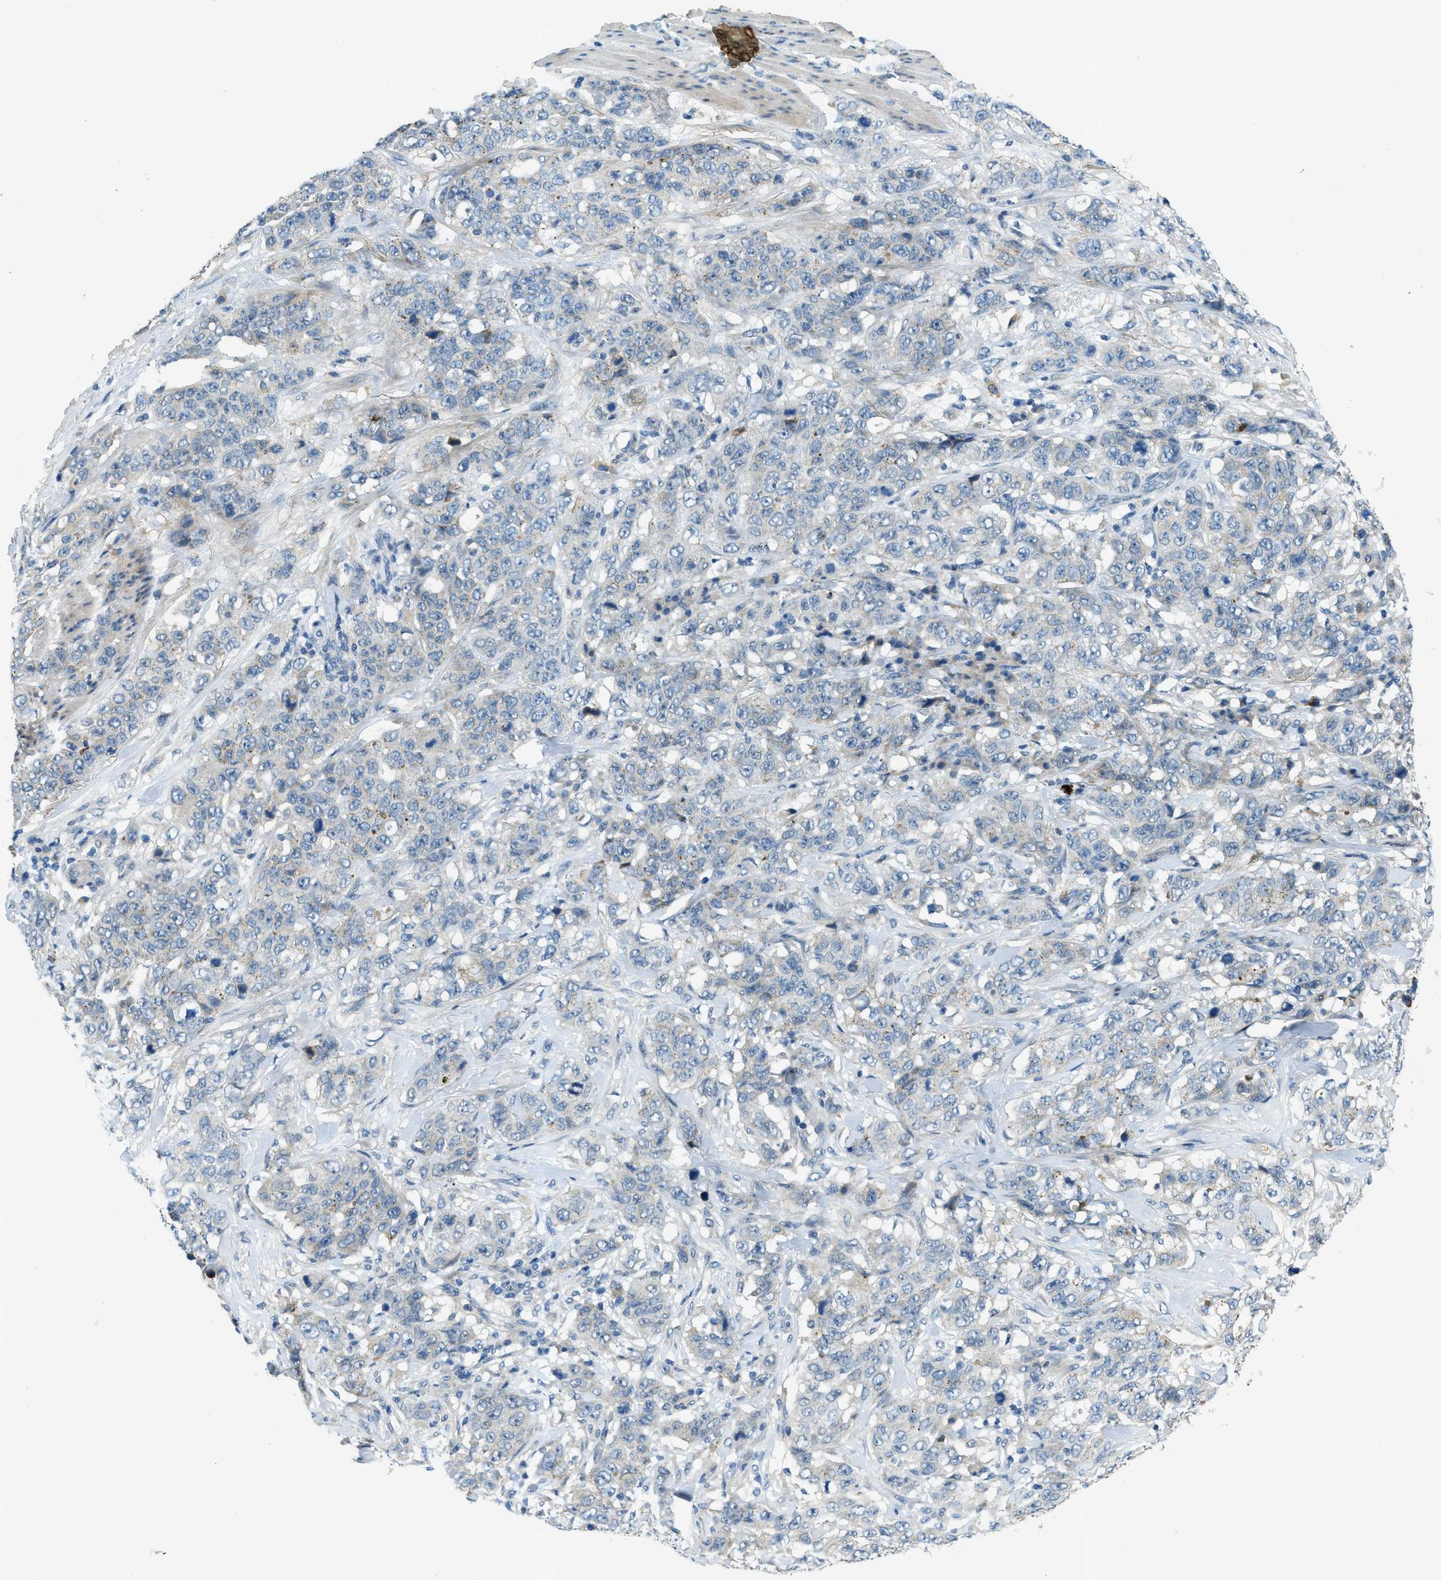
{"staining": {"intensity": "negative", "quantity": "none", "location": "none"}, "tissue": "stomach cancer", "cell_type": "Tumor cells", "image_type": "cancer", "snomed": [{"axis": "morphology", "description": "Adenocarcinoma, NOS"}, {"axis": "topography", "description": "Stomach"}], "caption": "Tumor cells are negative for protein expression in human stomach cancer (adenocarcinoma).", "gene": "SNX14", "patient": {"sex": "male", "age": 48}}